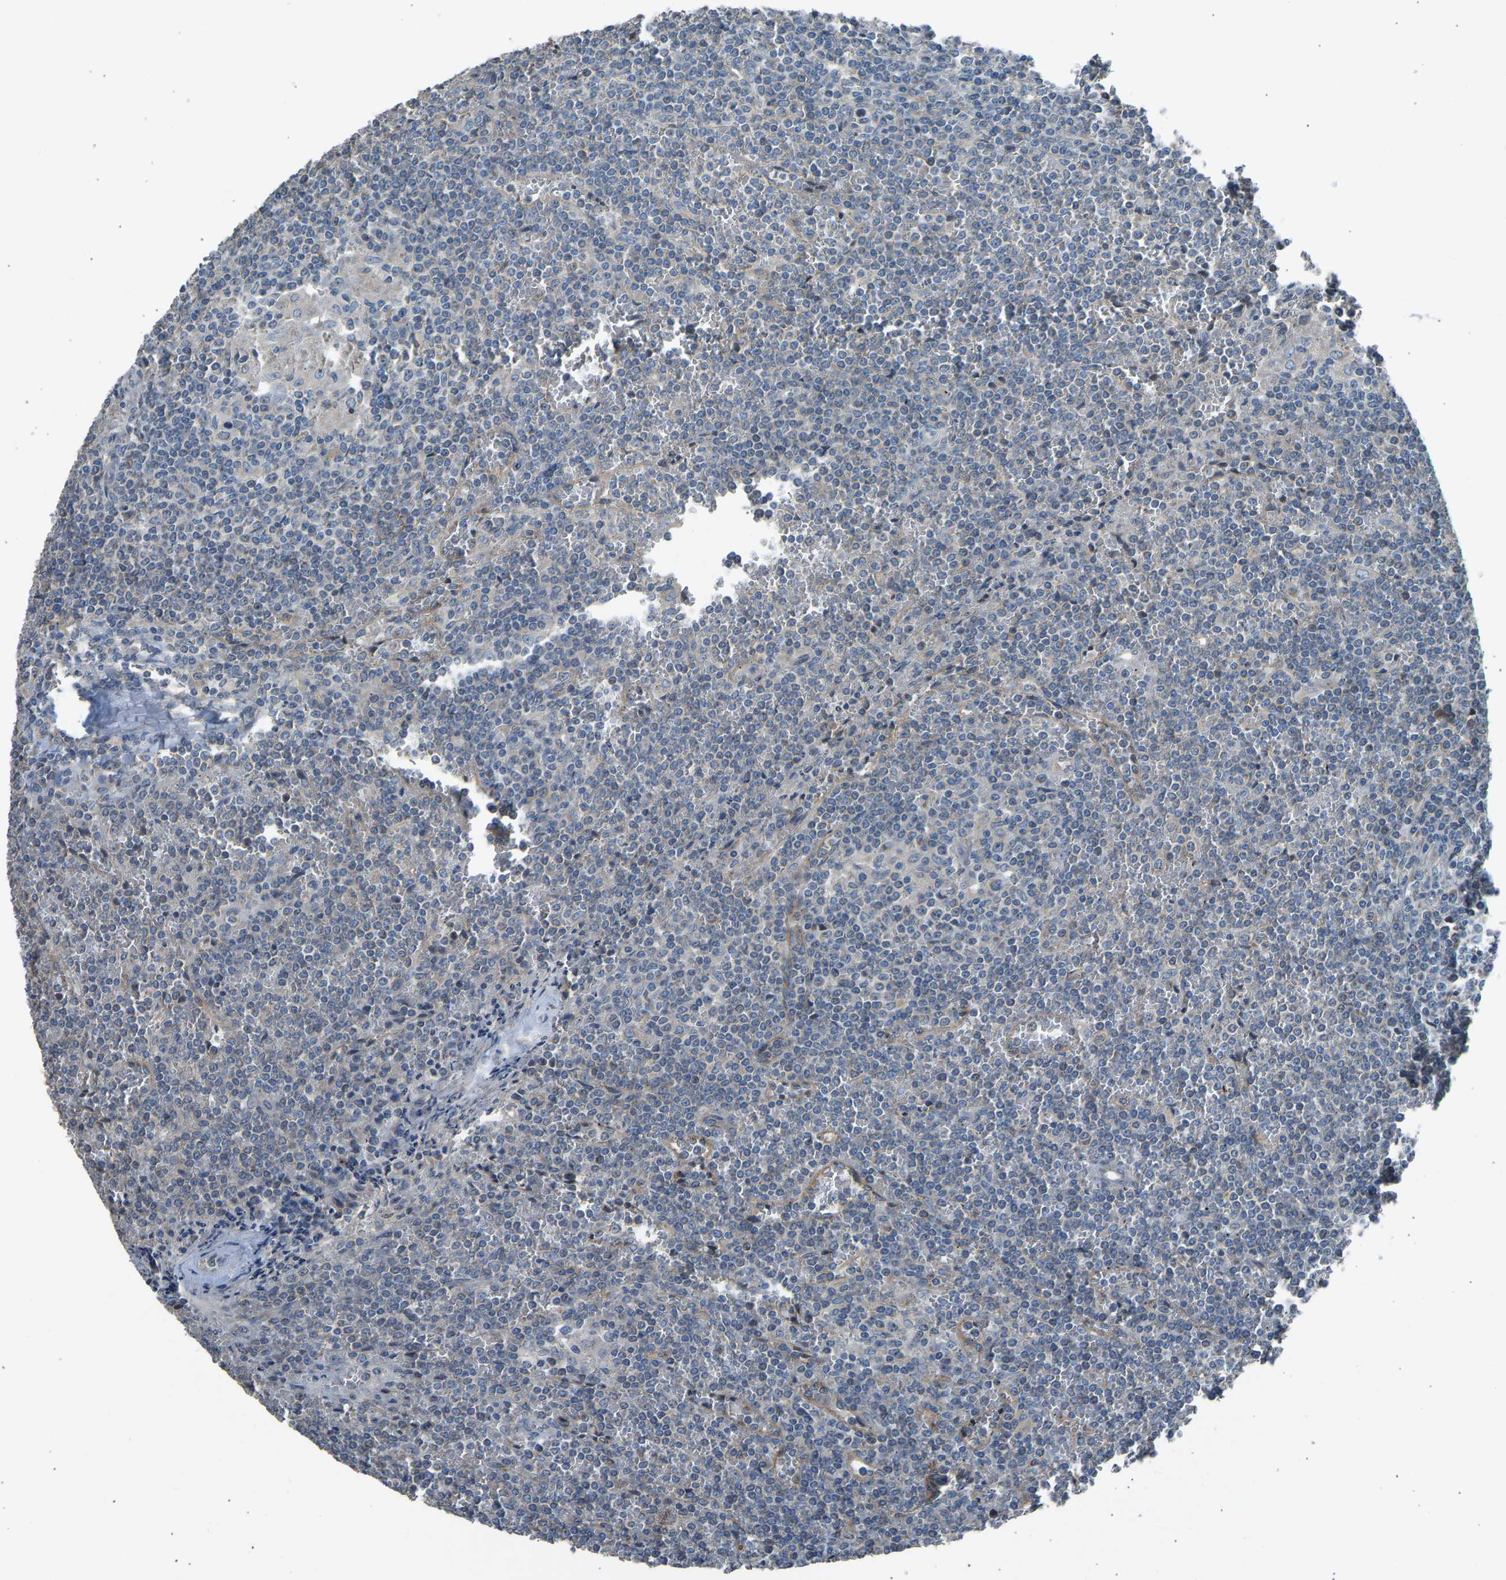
{"staining": {"intensity": "negative", "quantity": "none", "location": "none"}, "tissue": "lymphoma", "cell_type": "Tumor cells", "image_type": "cancer", "snomed": [{"axis": "morphology", "description": "Malignant lymphoma, non-Hodgkin's type, Low grade"}, {"axis": "topography", "description": "Spleen"}], "caption": "DAB immunohistochemical staining of low-grade malignant lymphoma, non-Hodgkin's type reveals no significant expression in tumor cells. (Stains: DAB immunohistochemistry with hematoxylin counter stain, Microscopy: brightfield microscopy at high magnification).", "gene": "TGFBR3", "patient": {"sex": "female", "age": 19}}